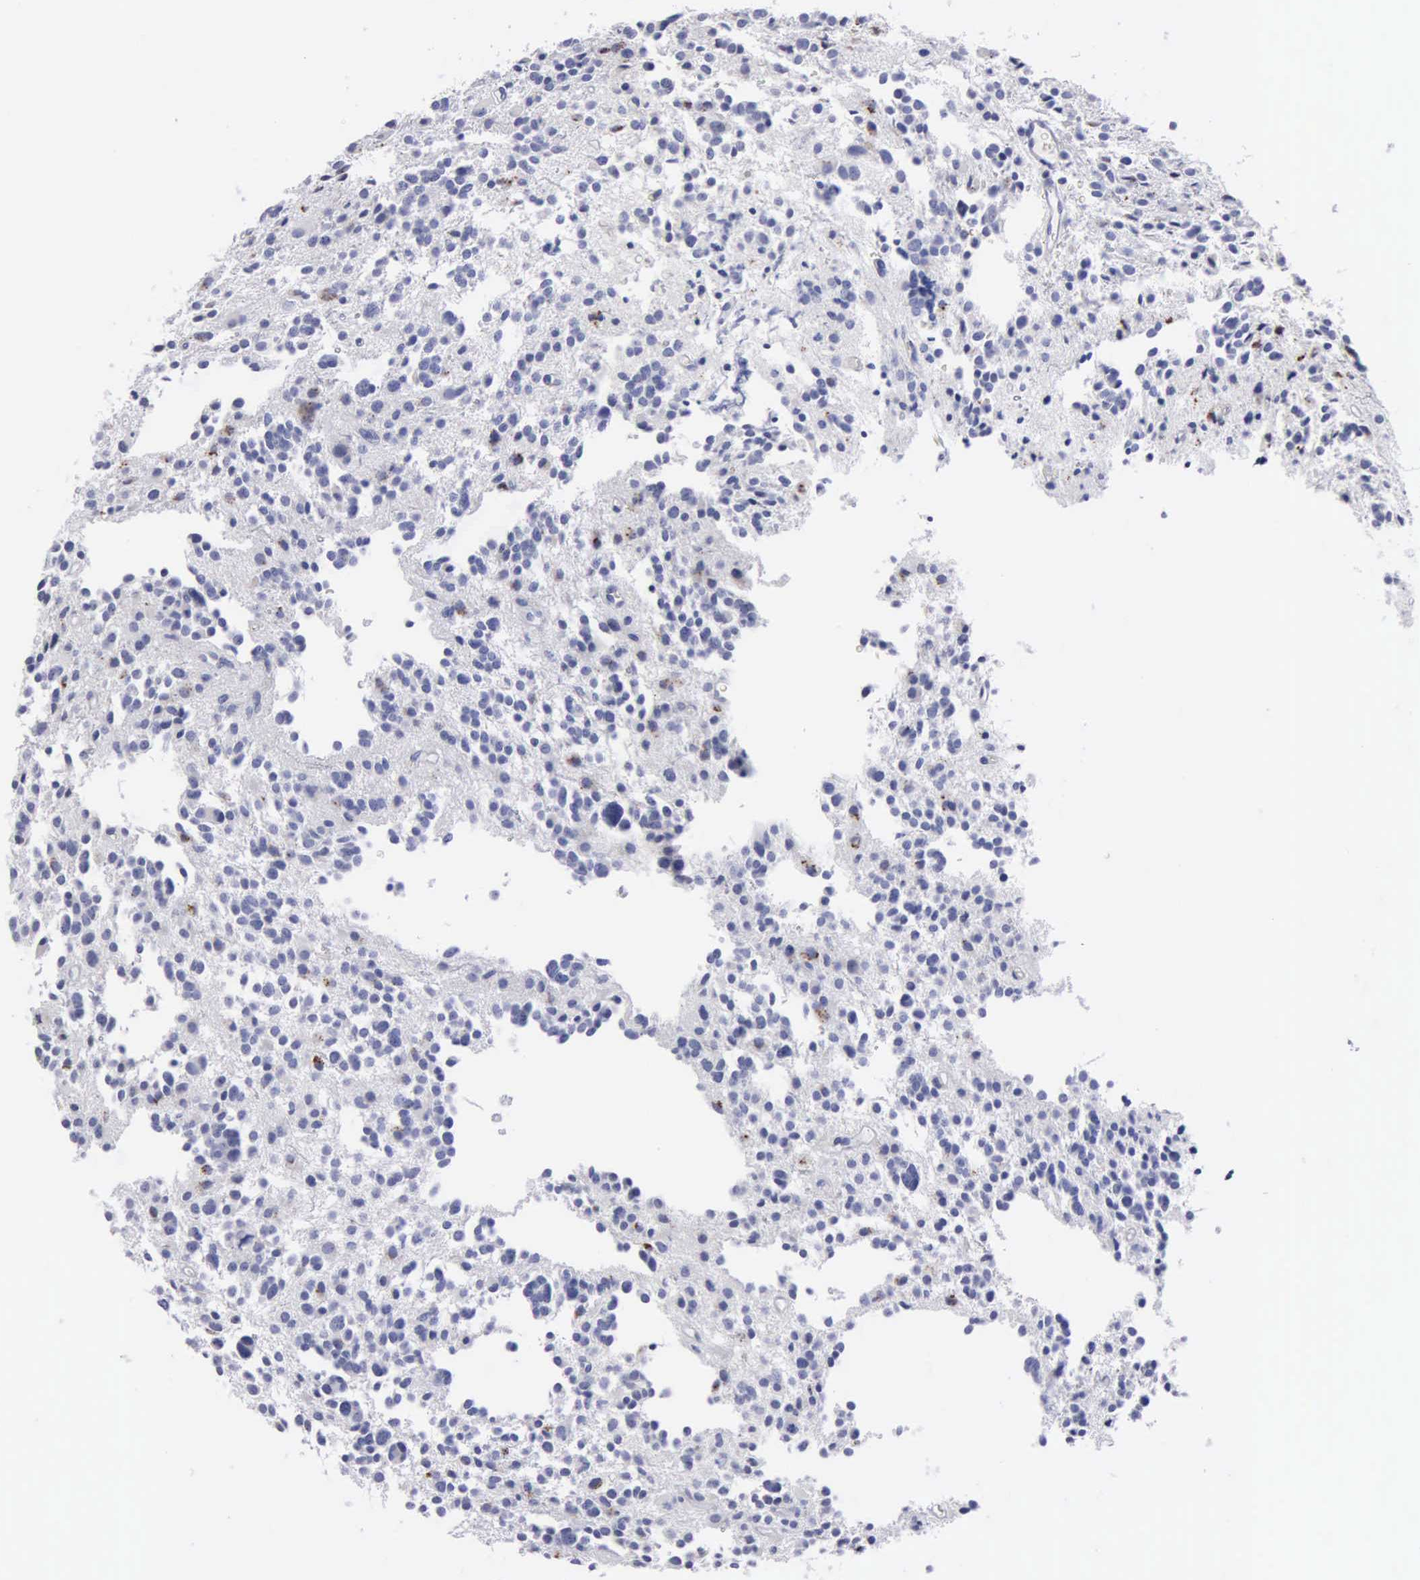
{"staining": {"intensity": "negative", "quantity": "none", "location": "none"}, "tissue": "glioma", "cell_type": "Tumor cells", "image_type": "cancer", "snomed": [{"axis": "morphology", "description": "Glioma, malignant, Low grade"}, {"axis": "topography", "description": "Brain"}], "caption": "IHC photomicrograph of human glioma stained for a protein (brown), which displays no positivity in tumor cells.", "gene": "CTSL", "patient": {"sex": "female", "age": 36}}